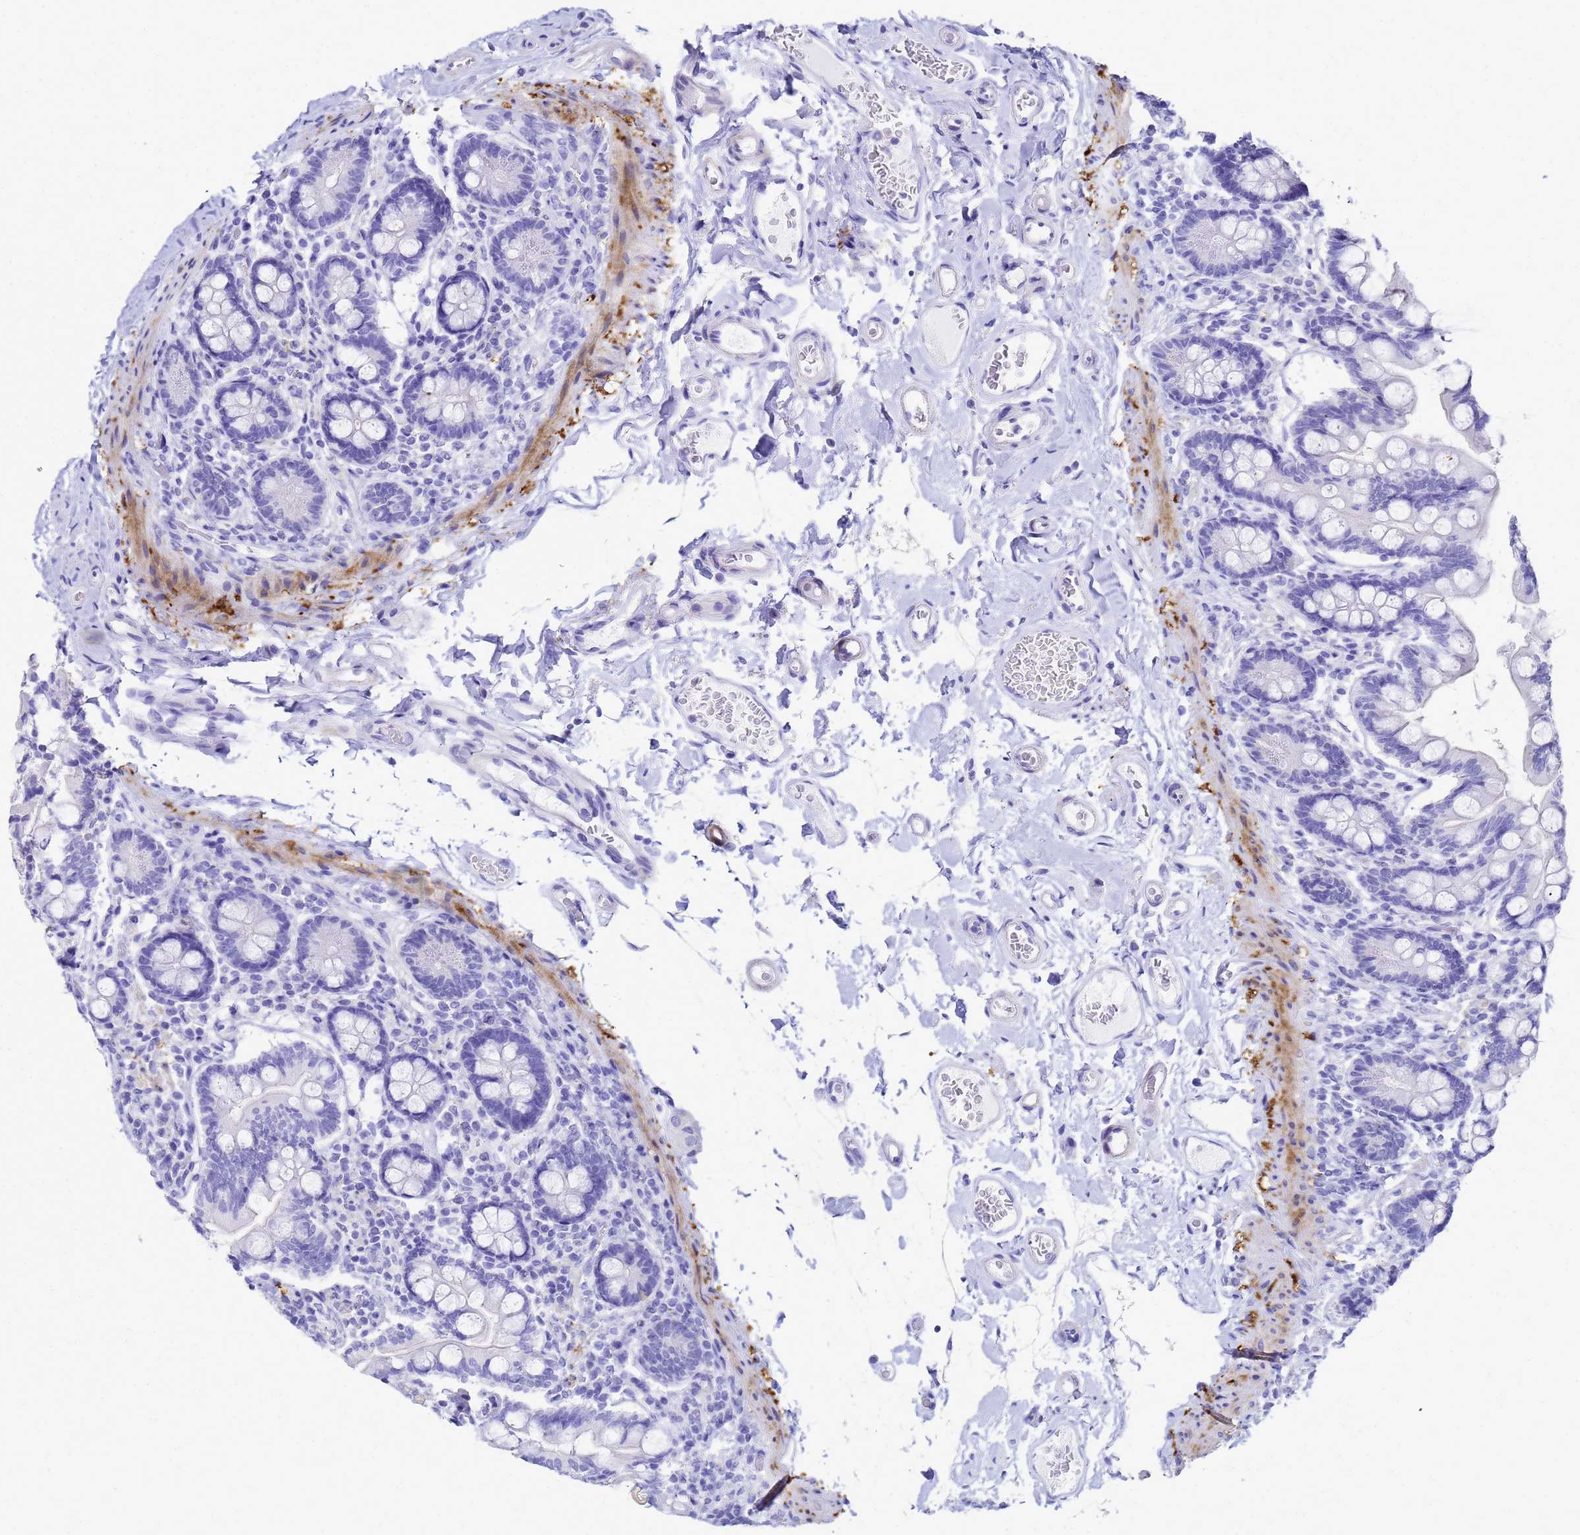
{"staining": {"intensity": "negative", "quantity": "none", "location": "none"}, "tissue": "small intestine", "cell_type": "Glandular cells", "image_type": "normal", "snomed": [{"axis": "morphology", "description": "Normal tissue, NOS"}, {"axis": "topography", "description": "Small intestine"}], "caption": "Glandular cells show no significant protein staining in benign small intestine.", "gene": "CKB", "patient": {"sex": "female", "age": 64}}